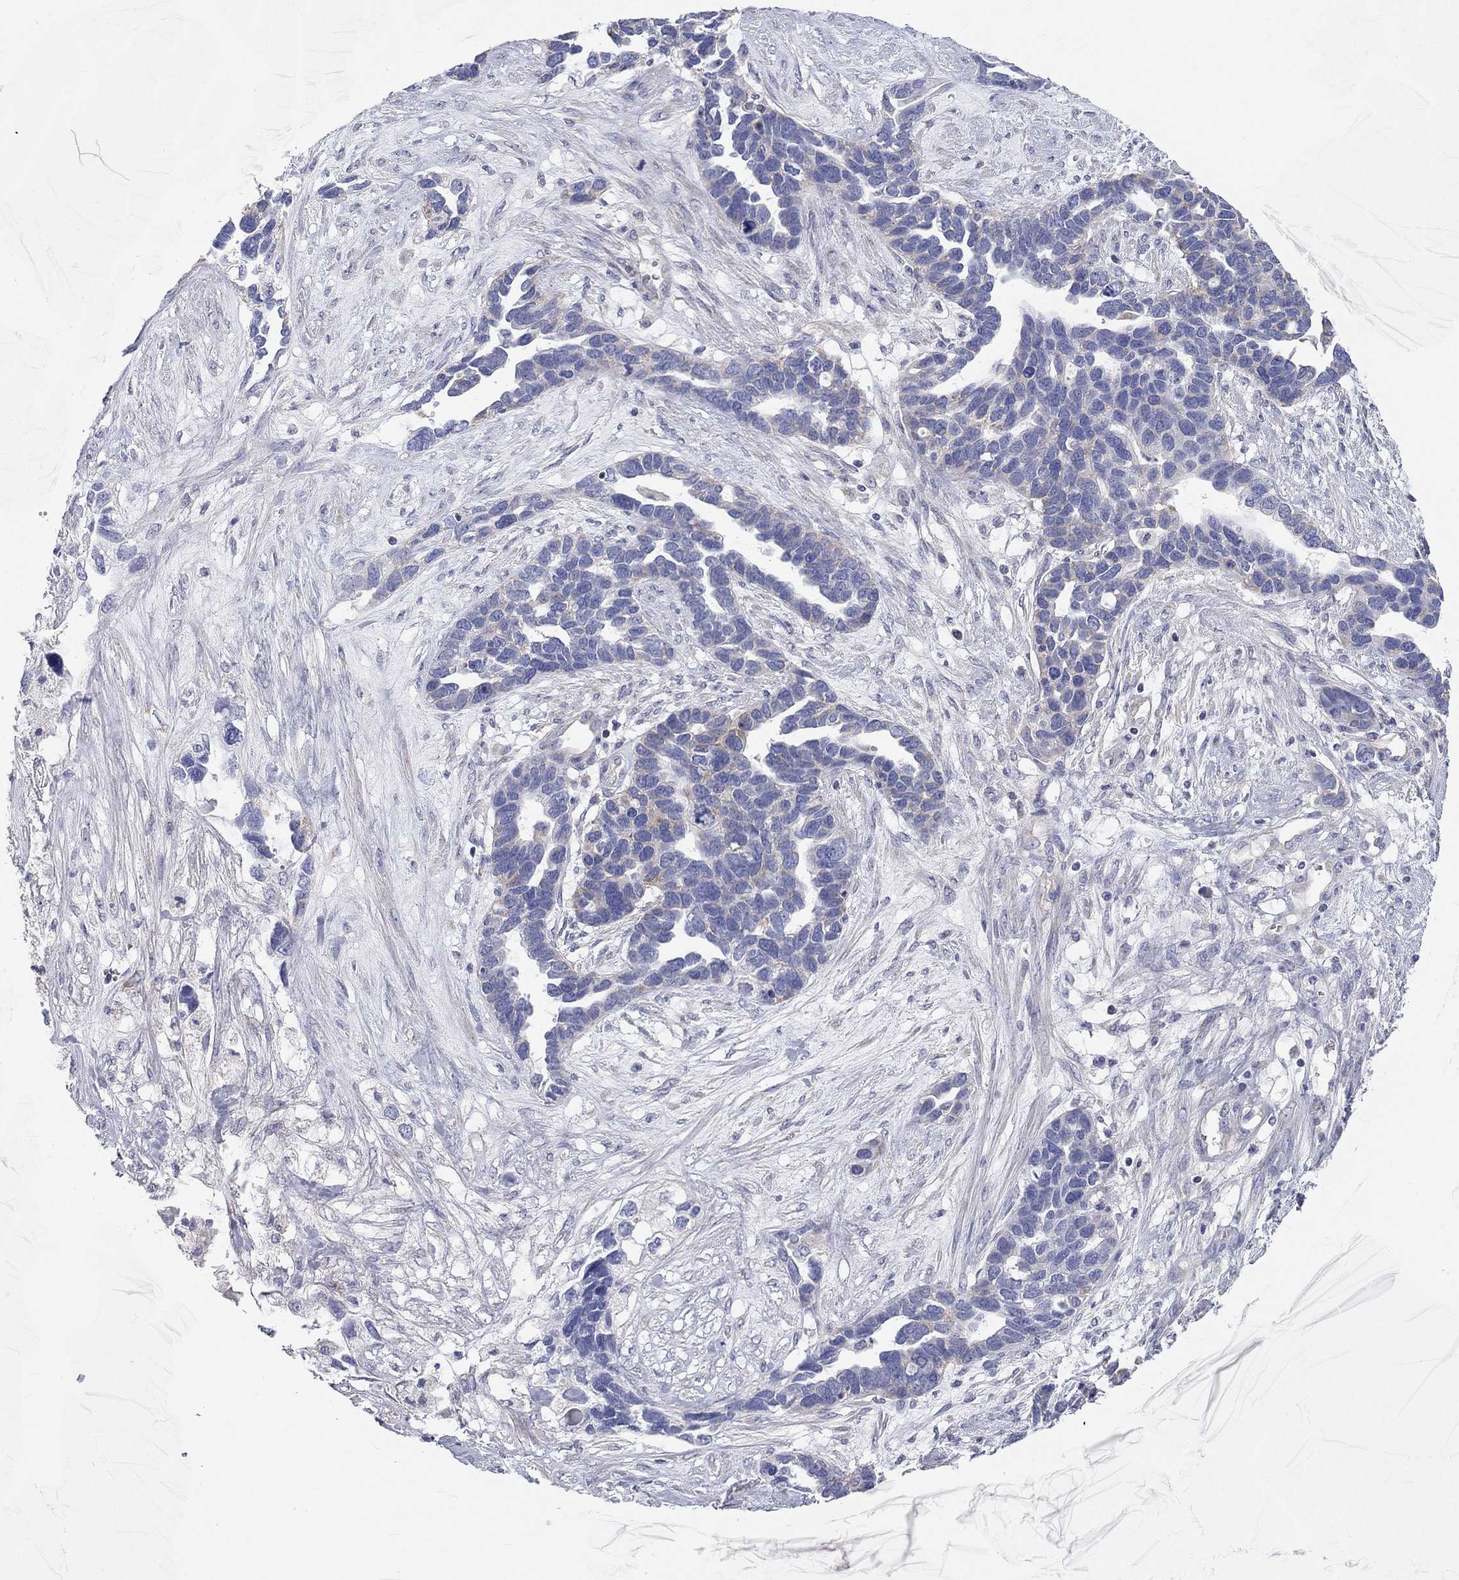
{"staining": {"intensity": "weak", "quantity": "<25%", "location": "cytoplasmic/membranous"}, "tissue": "ovarian cancer", "cell_type": "Tumor cells", "image_type": "cancer", "snomed": [{"axis": "morphology", "description": "Cystadenocarcinoma, serous, NOS"}, {"axis": "topography", "description": "Ovary"}], "caption": "Immunohistochemistry (IHC) of ovarian serous cystadenocarcinoma shows no staining in tumor cells.", "gene": "RCAN1", "patient": {"sex": "female", "age": 54}}